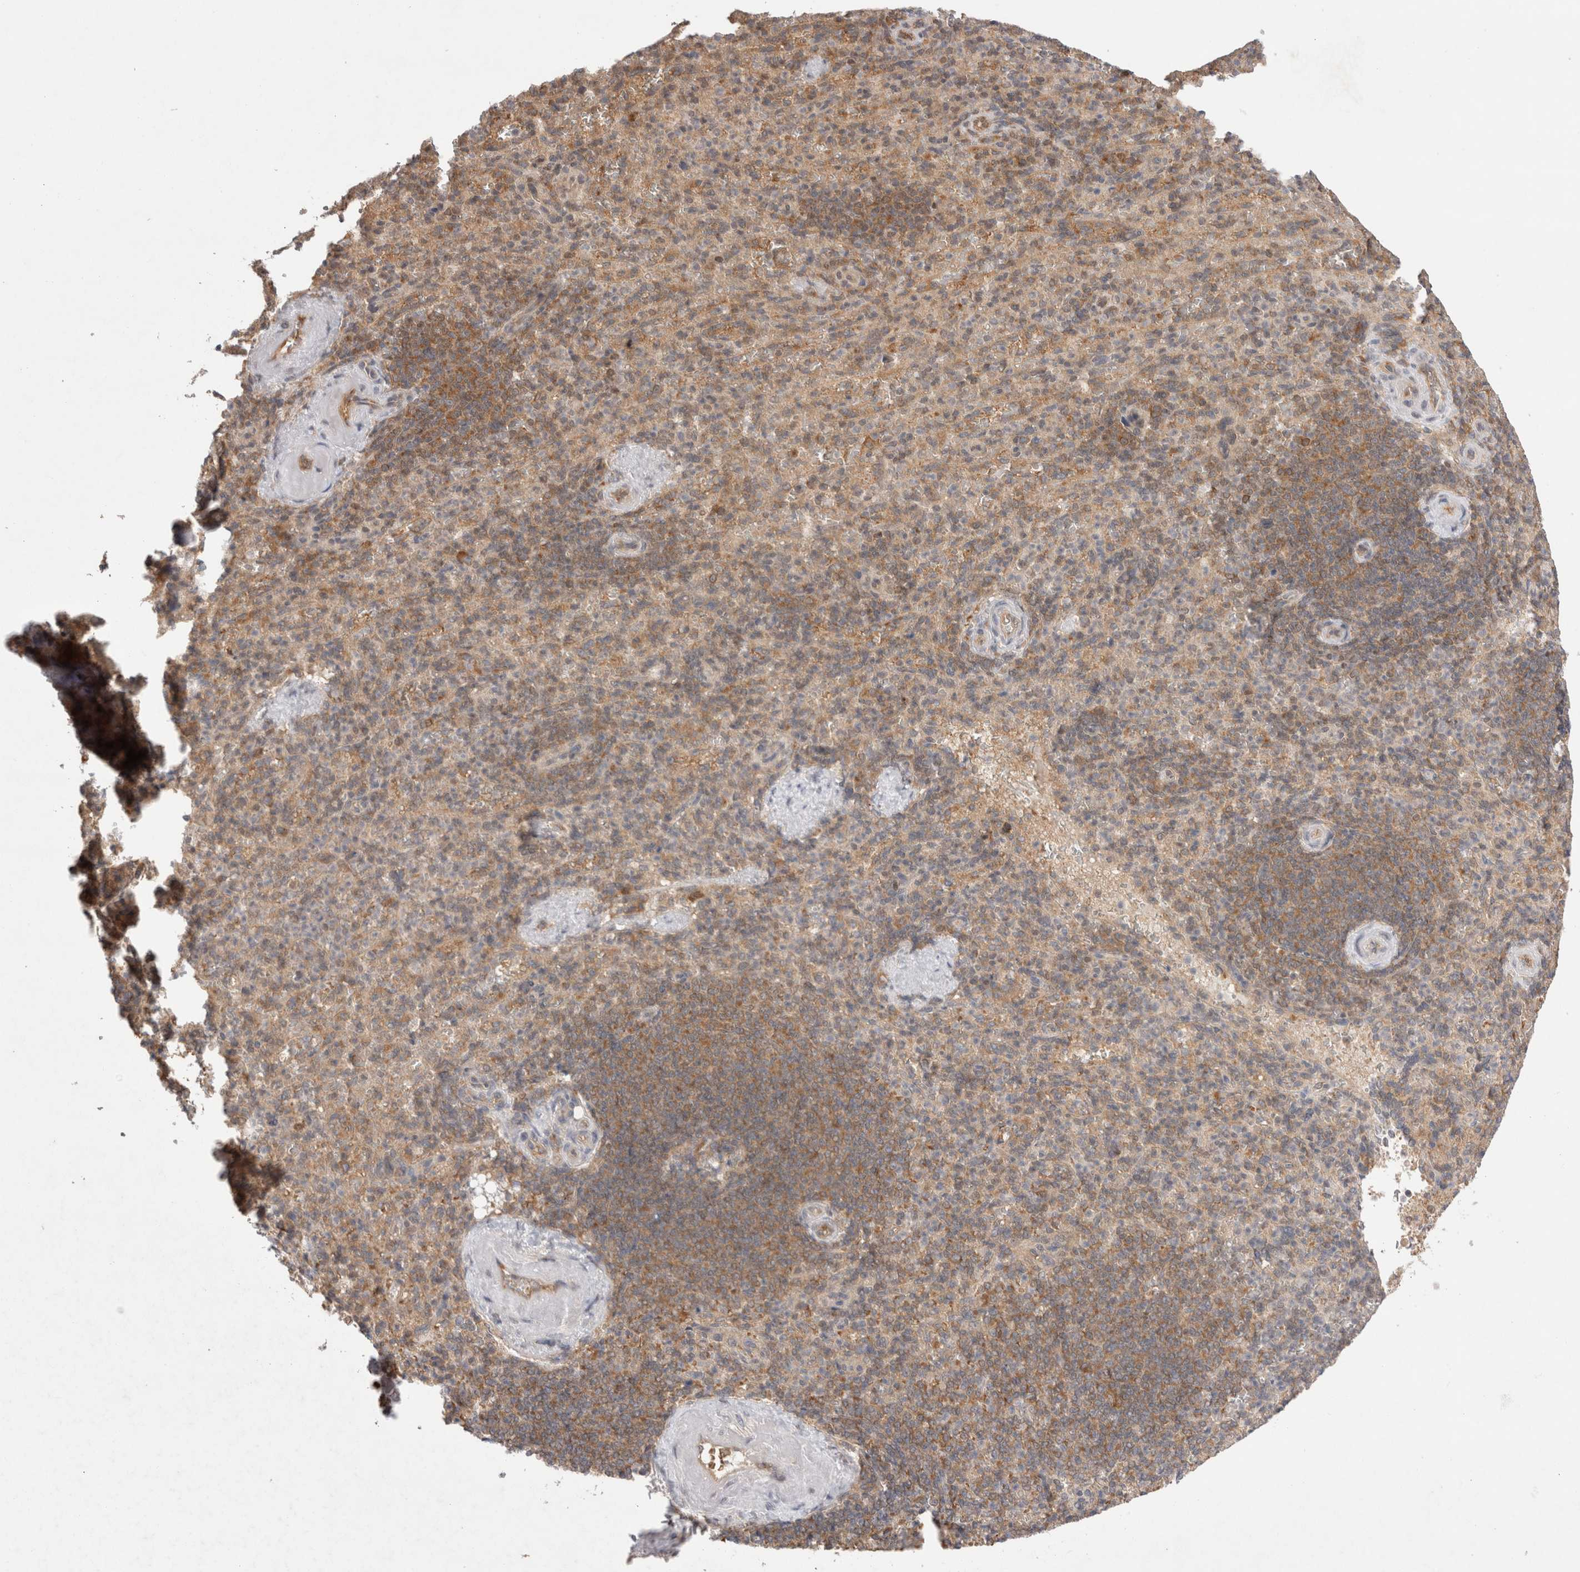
{"staining": {"intensity": "weak", "quantity": "25%-75%", "location": "cytoplasmic/membranous"}, "tissue": "spleen", "cell_type": "Cells in red pulp", "image_type": "normal", "snomed": [{"axis": "morphology", "description": "Normal tissue, NOS"}, {"axis": "topography", "description": "Spleen"}], "caption": "An immunohistochemistry (IHC) photomicrograph of normal tissue is shown. Protein staining in brown highlights weak cytoplasmic/membranous positivity in spleen within cells in red pulp. (IHC, brightfield microscopy, high magnification).", "gene": "EIF3E", "patient": {"sex": "female", "age": 74}}